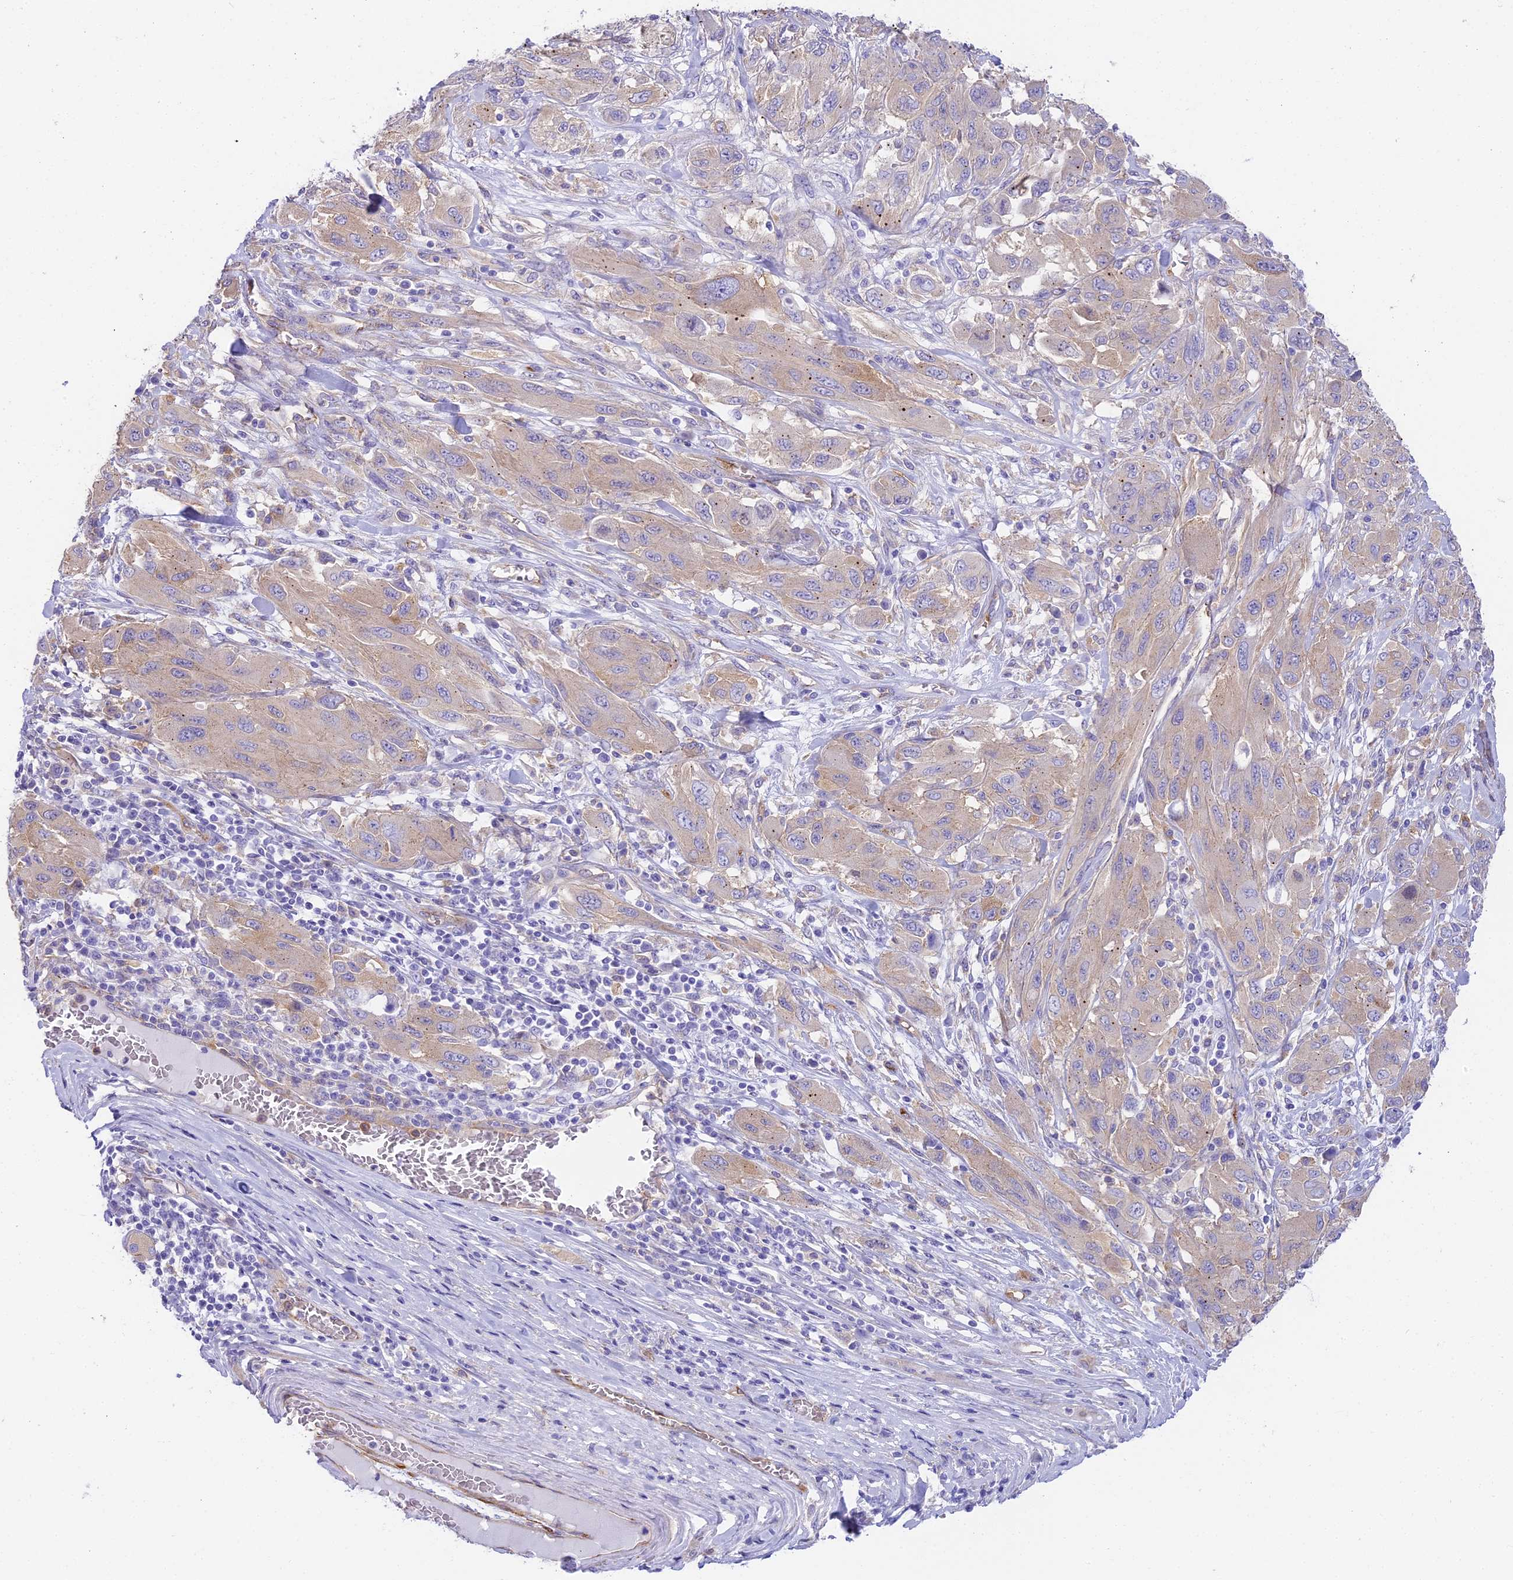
{"staining": {"intensity": "weak", "quantity": "<25%", "location": "cytoplasmic/membranous"}, "tissue": "melanoma", "cell_type": "Tumor cells", "image_type": "cancer", "snomed": [{"axis": "morphology", "description": "Malignant melanoma, NOS"}, {"axis": "topography", "description": "Skin"}], "caption": "An IHC photomicrograph of melanoma is shown. There is no staining in tumor cells of melanoma.", "gene": "HOMER3", "patient": {"sex": "female", "age": 91}}